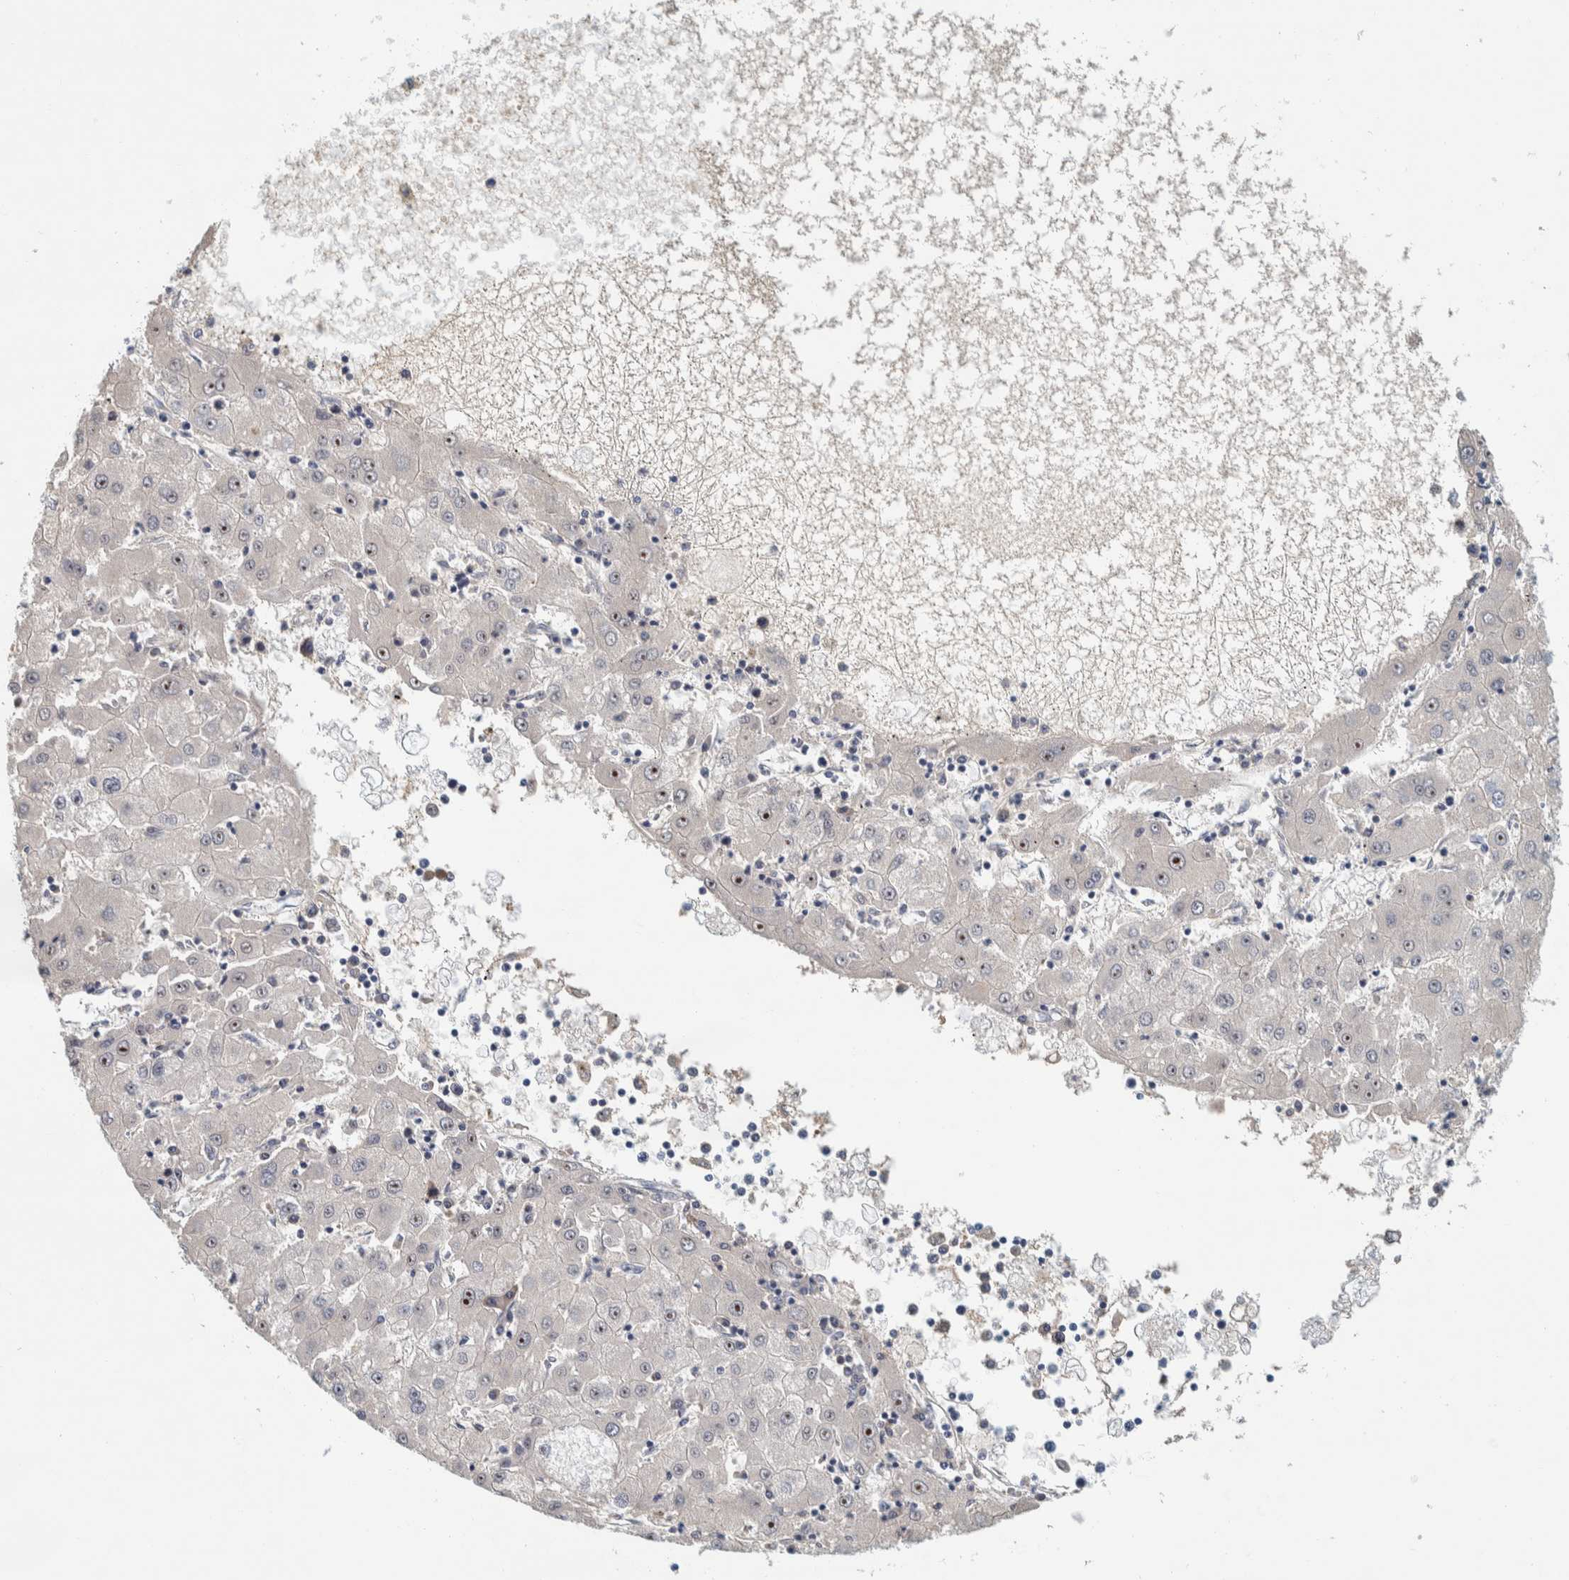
{"staining": {"intensity": "moderate", "quantity": ">75%", "location": "nuclear"}, "tissue": "liver cancer", "cell_type": "Tumor cells", "image_type": "cancer", "snomed": [{"axis": "morphology", "description": "Carcinoma, Hepatocellular, NOS"}, {"axis": "topography", "description": "Liver"}], "caption": "Immunohistochemical staining of human hepatocellular carcinoma (liver) shows medium levels of moderate nuclear expression in approximately >75% of tumor cells.", "gene": "NOL11", "patient": {"sex": "male", "age": 72}}